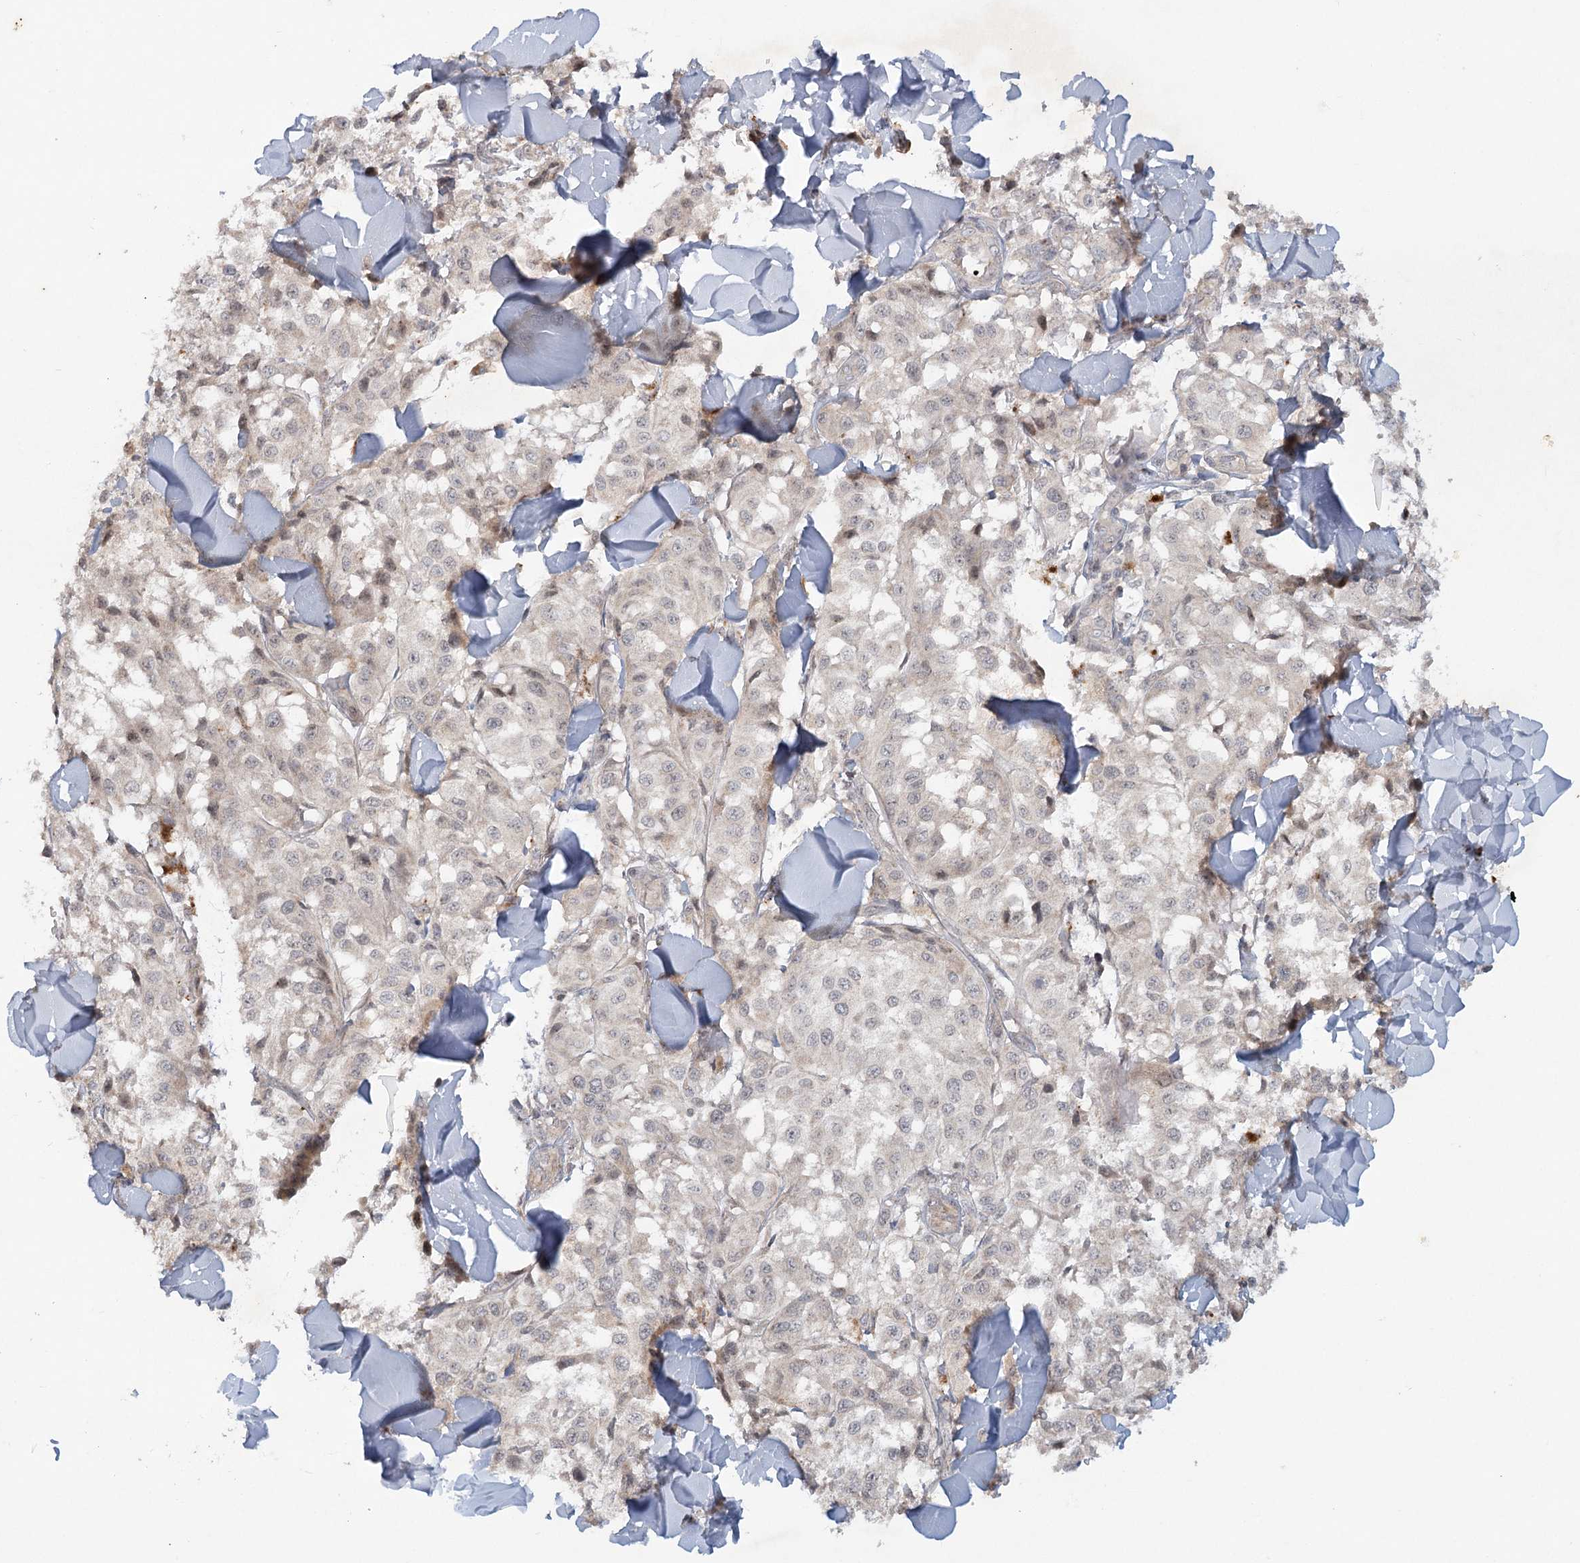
{"staining": {"intensity": "negative", "quantity": "none", "location": "none"}, "tissue": "melanoma", "cell_type": "Tumor cells", "image_type": "cancer", "snomed": [{"axis": "morphology", "description": "Malignant melanoma, NOS"}, {"axis": "topography", "description": "Skin"}], "caption": "Melanoma stained for a protein using immunohistochemistry (IHC) reveals no positivity tumor cells.", "gene": "SH2D3A", "patient": {"sex": "female", "age": 64}}